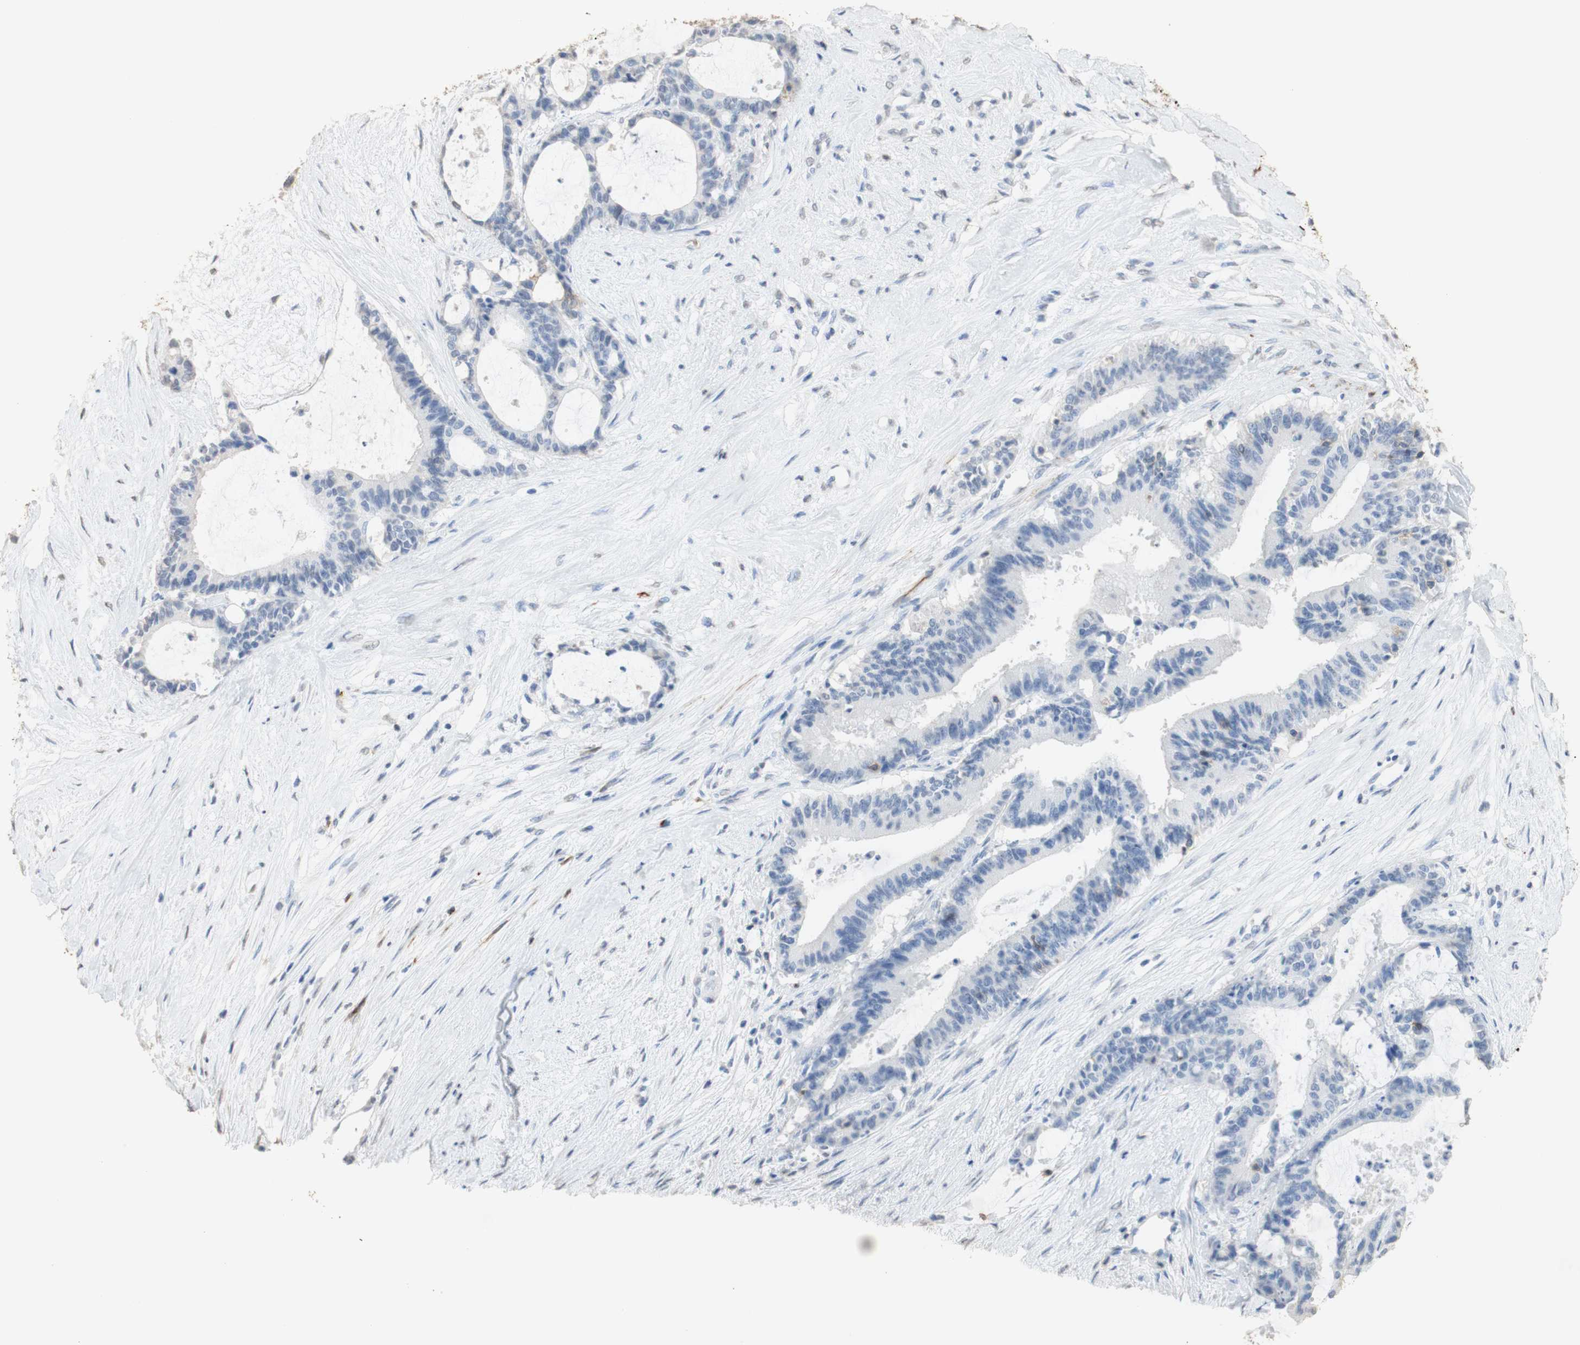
{"staining": {"intensity": "negative", "quantity": "none", "location": "none"}, "tissue": "liver cancer", "cell_type": "Tumor cells", "image_type": "cancer", "snomed": [{"axis": "morphology", "description": "Cholangiocarcinoma"}, {"axis": "topography", "description": "Liver"}], "caption": "Immunohistochemistry (IHC) of human liver cholangiocarcinoma reveals no expression in tumor cells.", "gene": "L1CAM", "patient": {"sex": "female", "age": 73}}